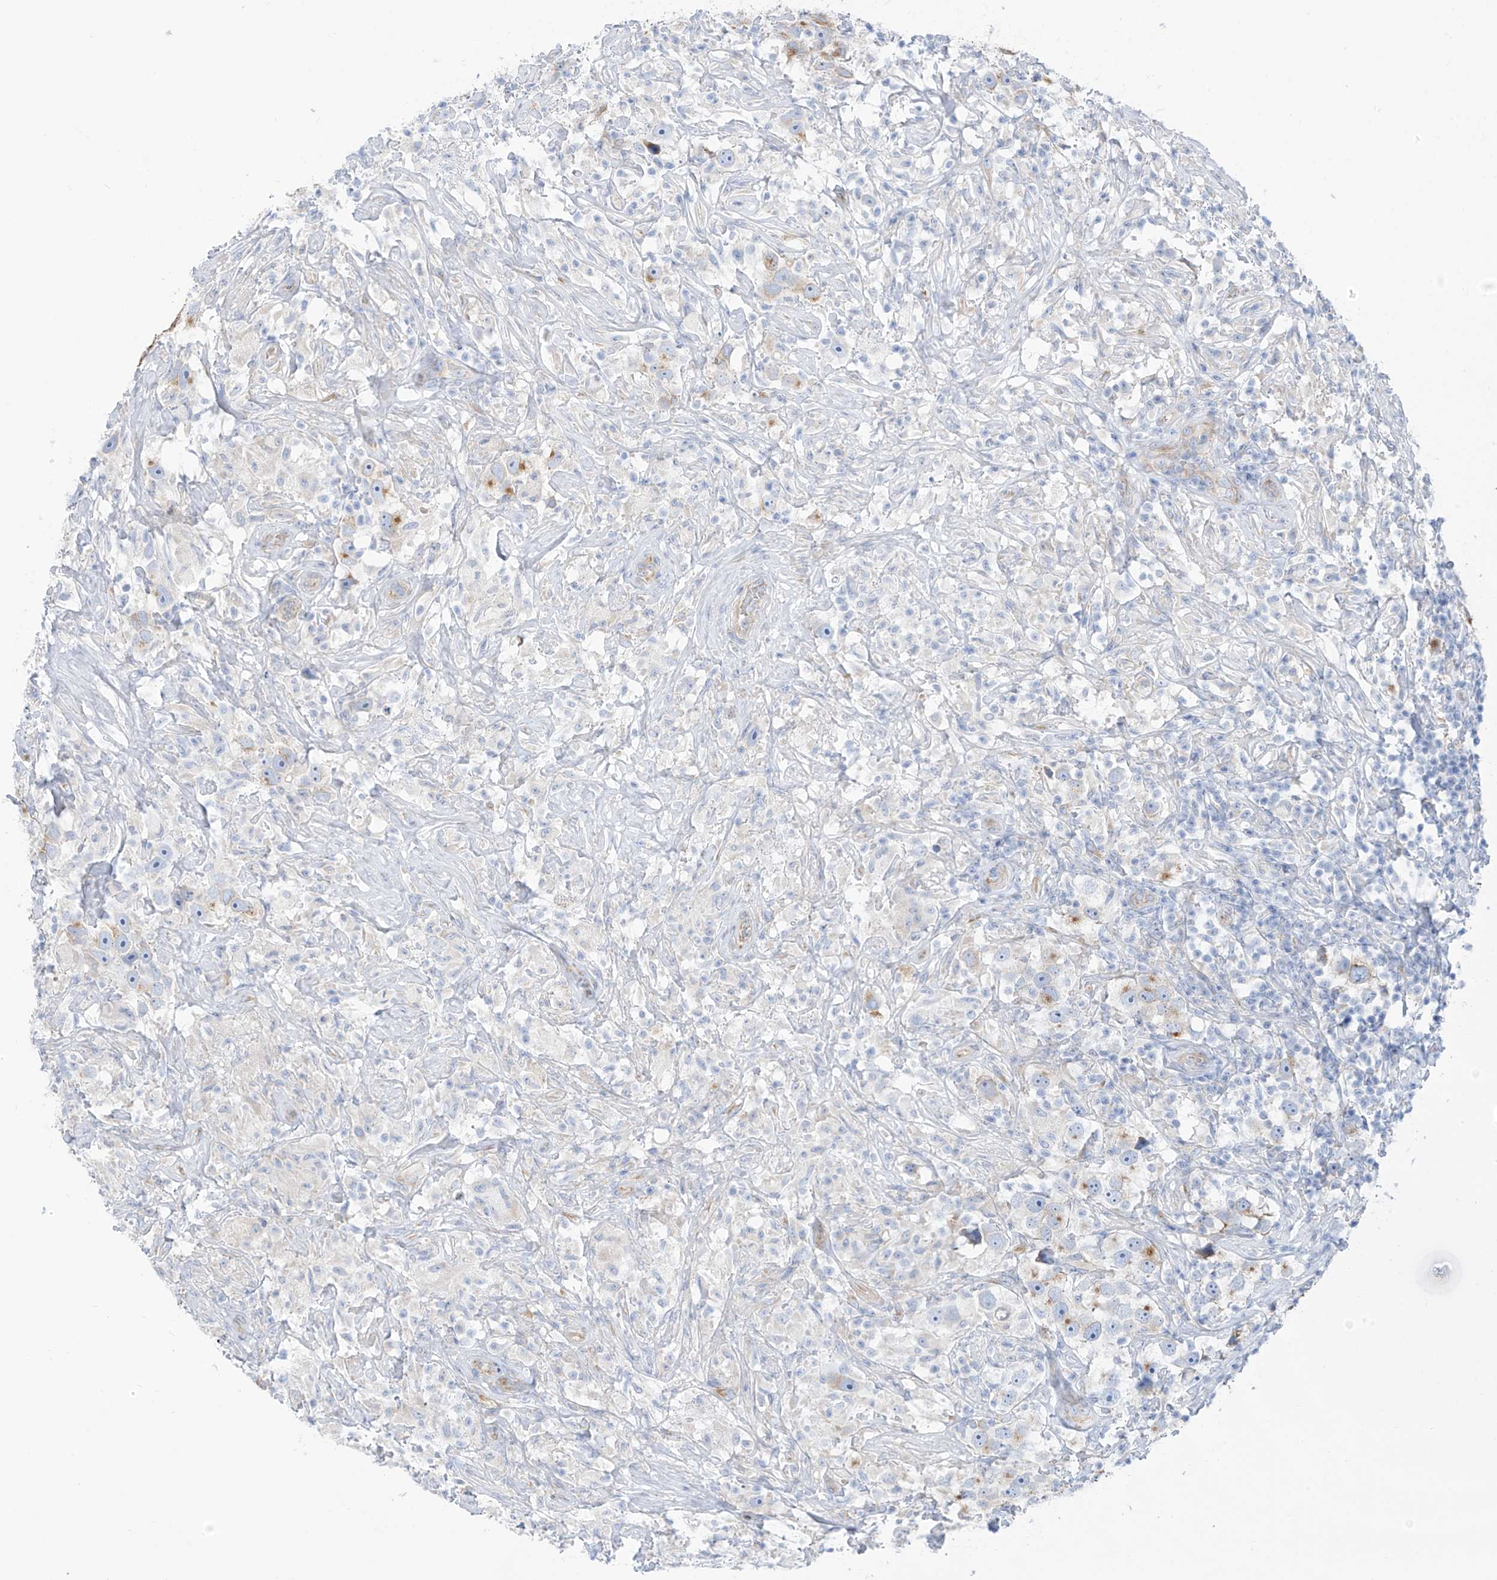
{"staining": {"intensity": "moderate", "quantity": "25%-75%", "location": "cytoplasmic/membranous"}, "tissue": "testis cancer", "cell_type": "Tumor cells", "image_type": "cancer", "snomed": [{"axis": "morphology", "description": "Seminoma, NOS"}, {"axis": "topography", "description": "Testis"}], "caption": "High-power microscopy captured an immunohistochemistry (IHC) micrograph of testis cancer, revealing moderate cytoplasmic/membranous staining in about 25%-75% of tumor cells.", "gene": "RCN2", "patient": {"sex": "male", "age": 49}}